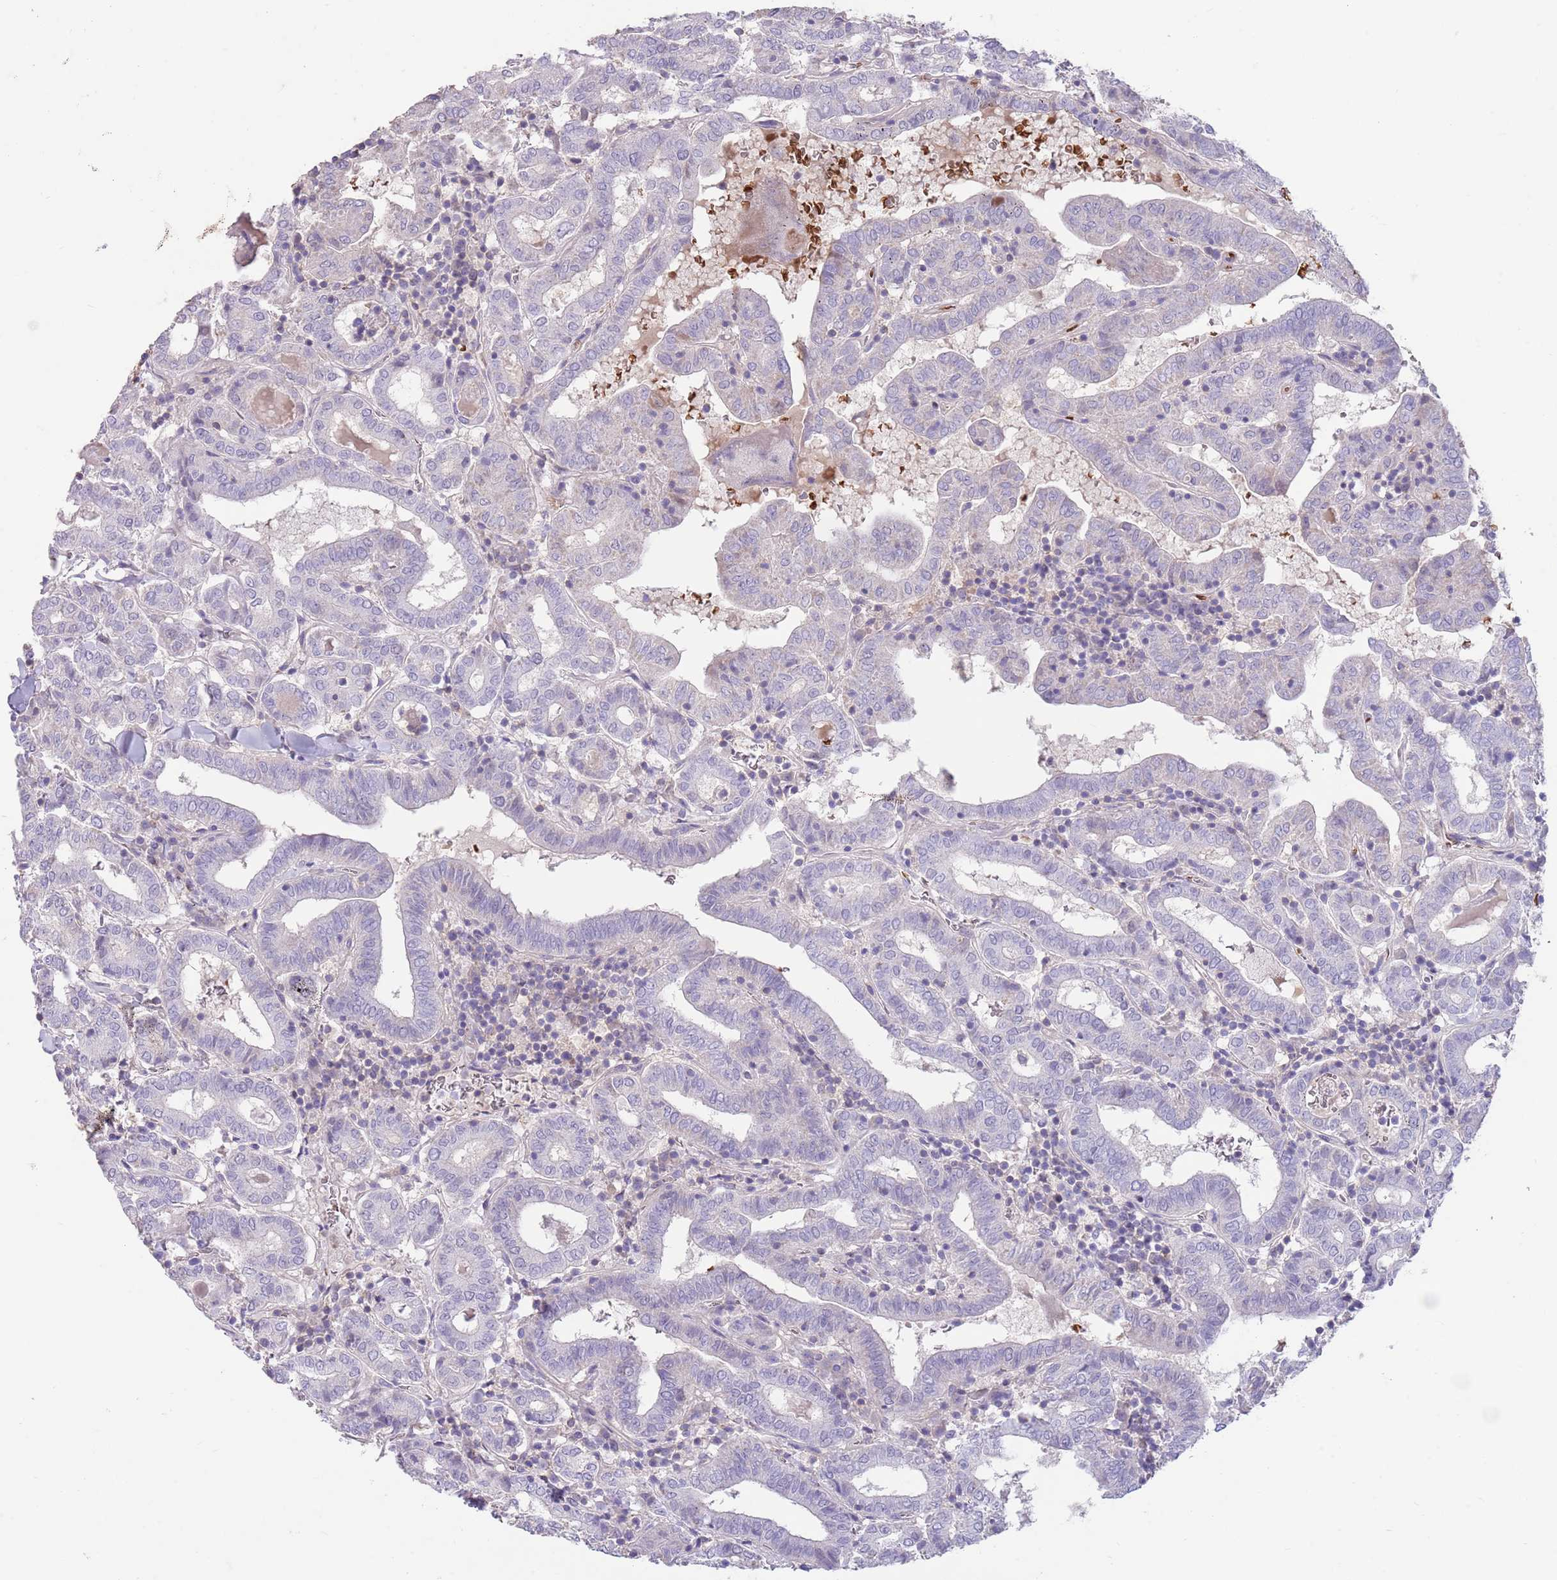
{"staining": {"intensity": "negative", "quantity": "none", "location": "none"}, "tissue": "thyroid cancer", "cell_type": "Tumor cells", "image_type": "cancer", "snomed": [{"axis": "morphology", "description": "Papillary adenocarcinoma, NOS"}, {"axis": "topography", "description": "Thyroid gland"}], "caption": "Protein analysis of papillary adenocarcinoma (thyroid) shows no significant expression in tumor cells.", "gene": "ZNF14", "patient": {"sex": "female", "age": 72}}